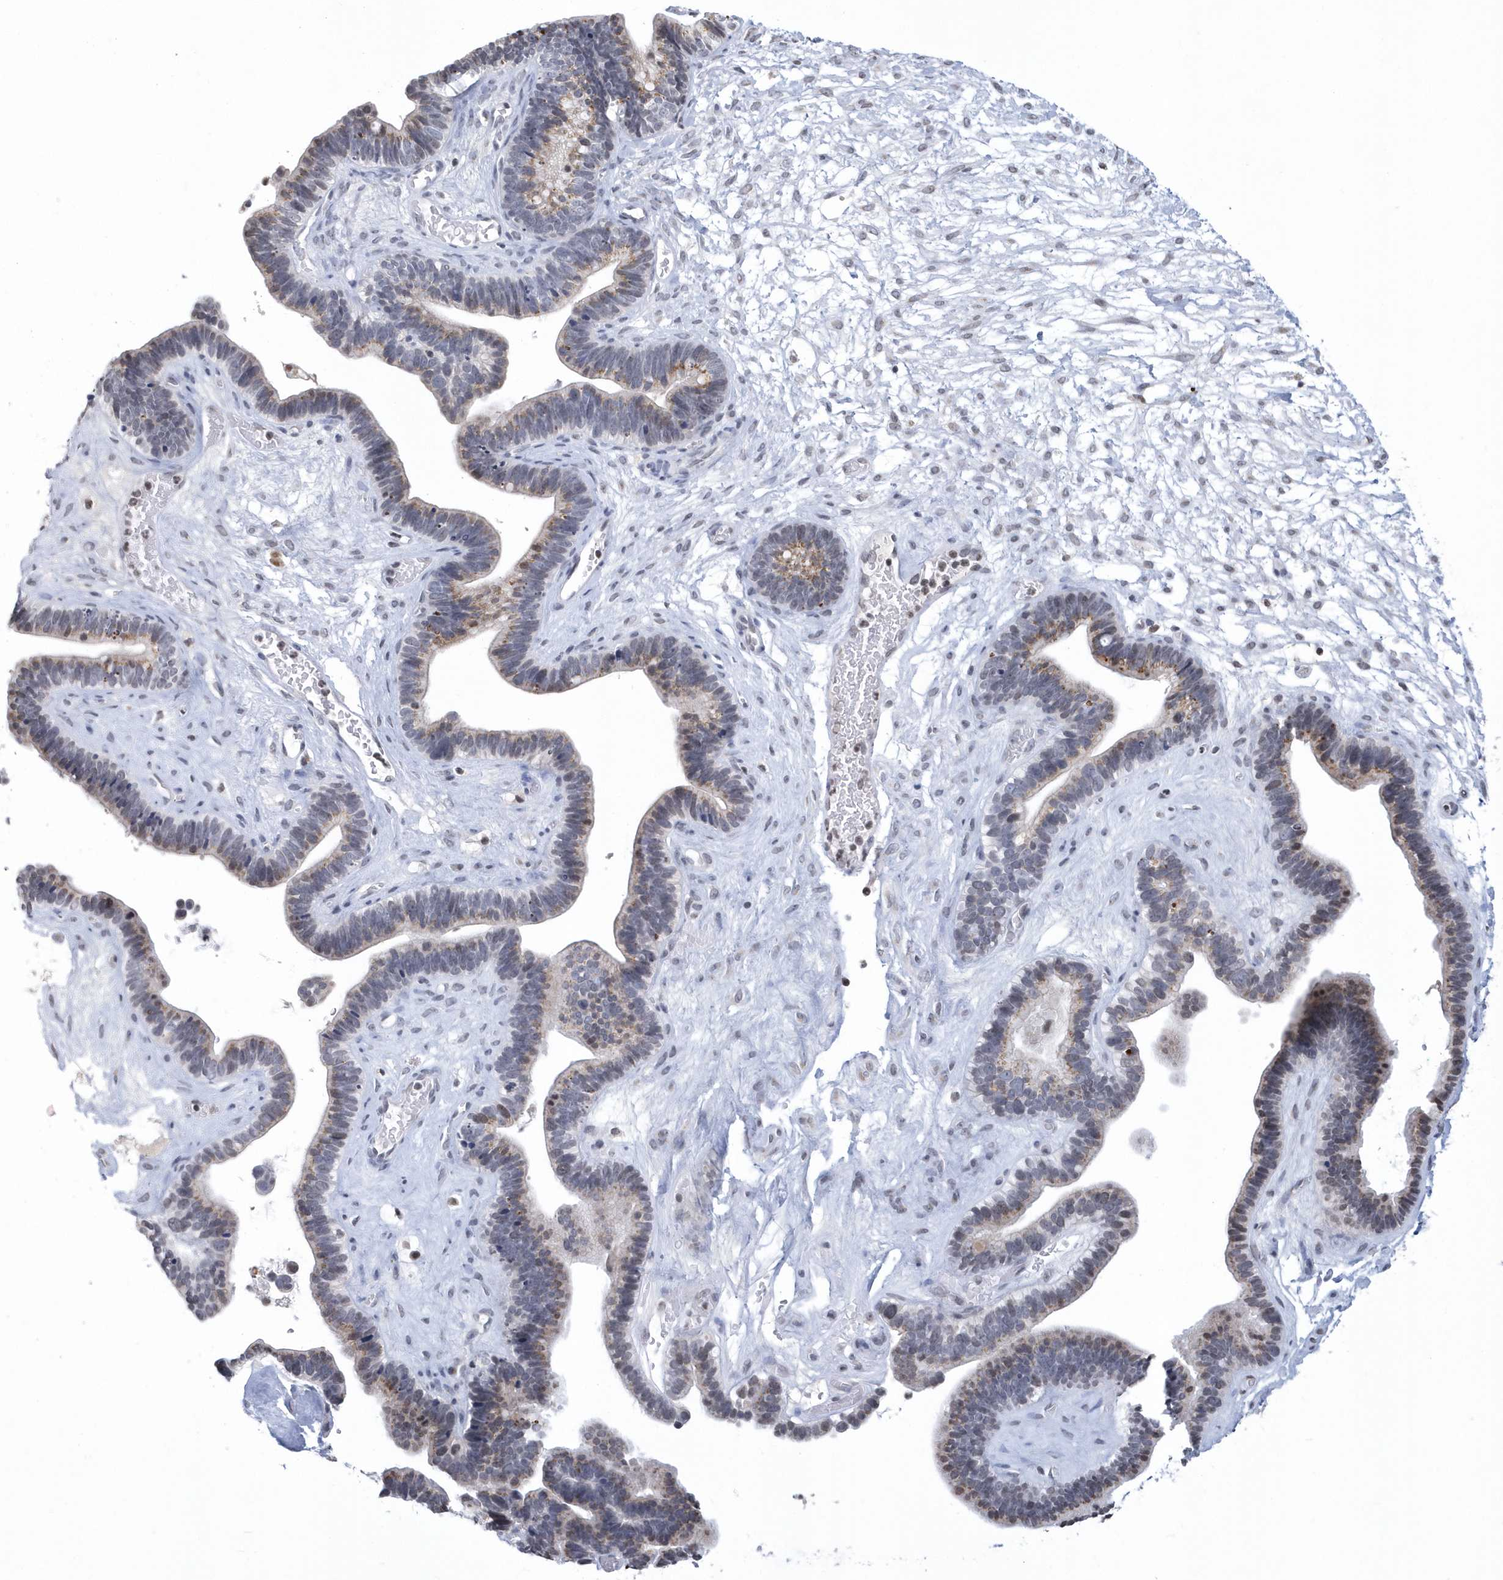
{"staining": {"intensity": "weak", "quantity": ">75%", "location": "cytoplasmic/membranous"}, "tissue": "ovarian cancer", "cell_type": "Tumor cells", "image_type": "cancer", "snomed": [{"axis": "morphology", "description": "Cystadenocarcinoma, serous, NOS"}, {"axis": "topography", "description": "Ovary"}], "caption": "Immunohistochemistry (IHC) (DAB) staining of human ovarian cancer (serous cystadenocarcinoma) displays weak cytoplasmic/membranous protein staining in approximately >75% of tumor cells. The protein of interest is shown in brown color, while the nuclei are stained blue.", "gene": "VWA5B2", "patient": {"sex": "female", "age": 56}}